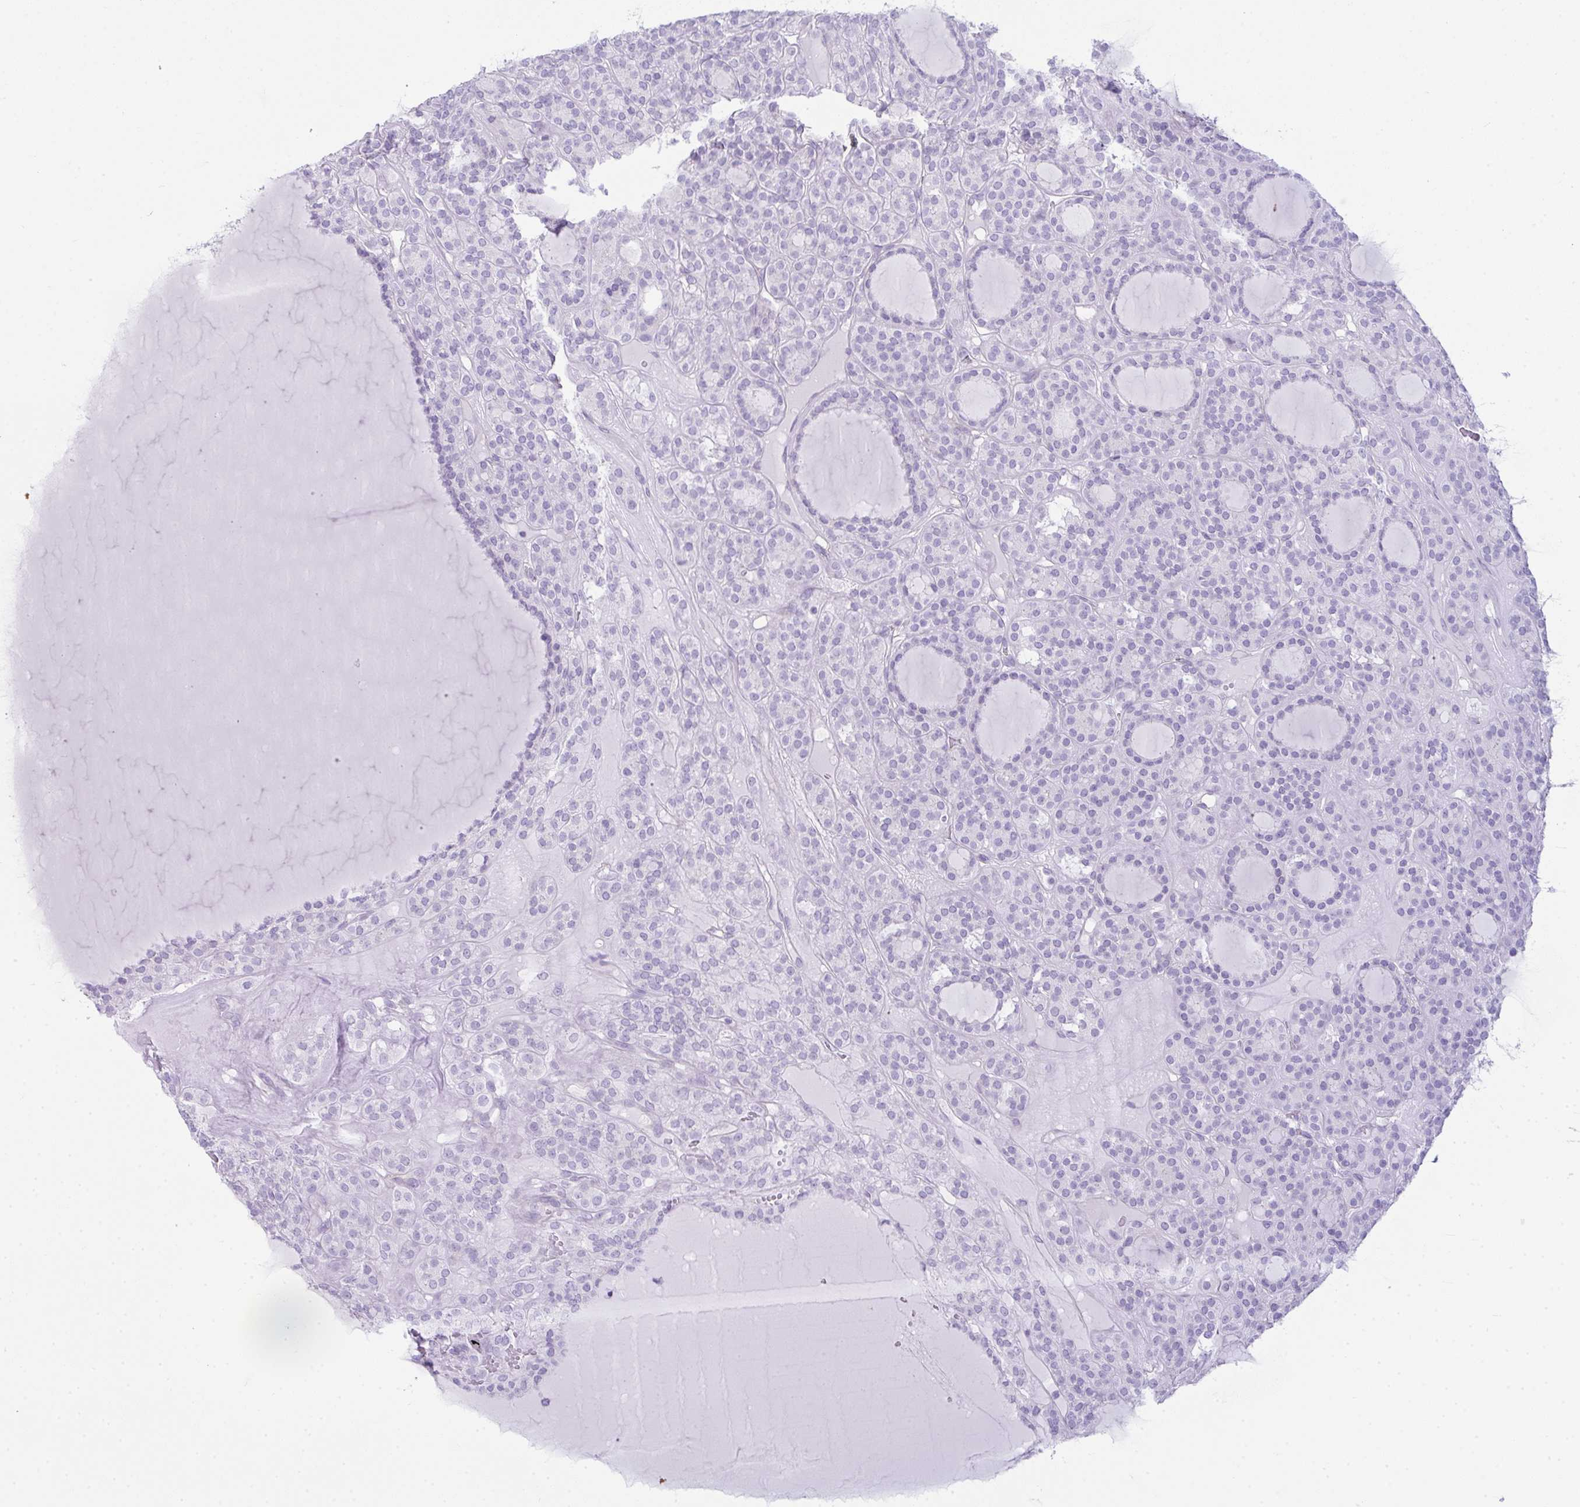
{"staining": {"intensity": "negative", "quantity": "none", "location": "none"}, "tissue": "thyroid cancer", "cell_type": "Tumor cells", "image_type": "cancer", "snomed": [{"axis": "morphology", "description": "Follicular adenoma carcinoma, NOS"}, {"axis": "topography", "description": "Thyroid gland"}], "caption": "Histopathology image shows no protein positivity in tumor cells of thyroid cancer (follicular adenoma carcinoma) tissue. Brightfield microscopy of immunohistochemistry stained with DAB (brown) and hematoxylin (blue), captured at high magnification.", "gene": "RASL10A", "patient": {"sex": "female", "age": 63}}